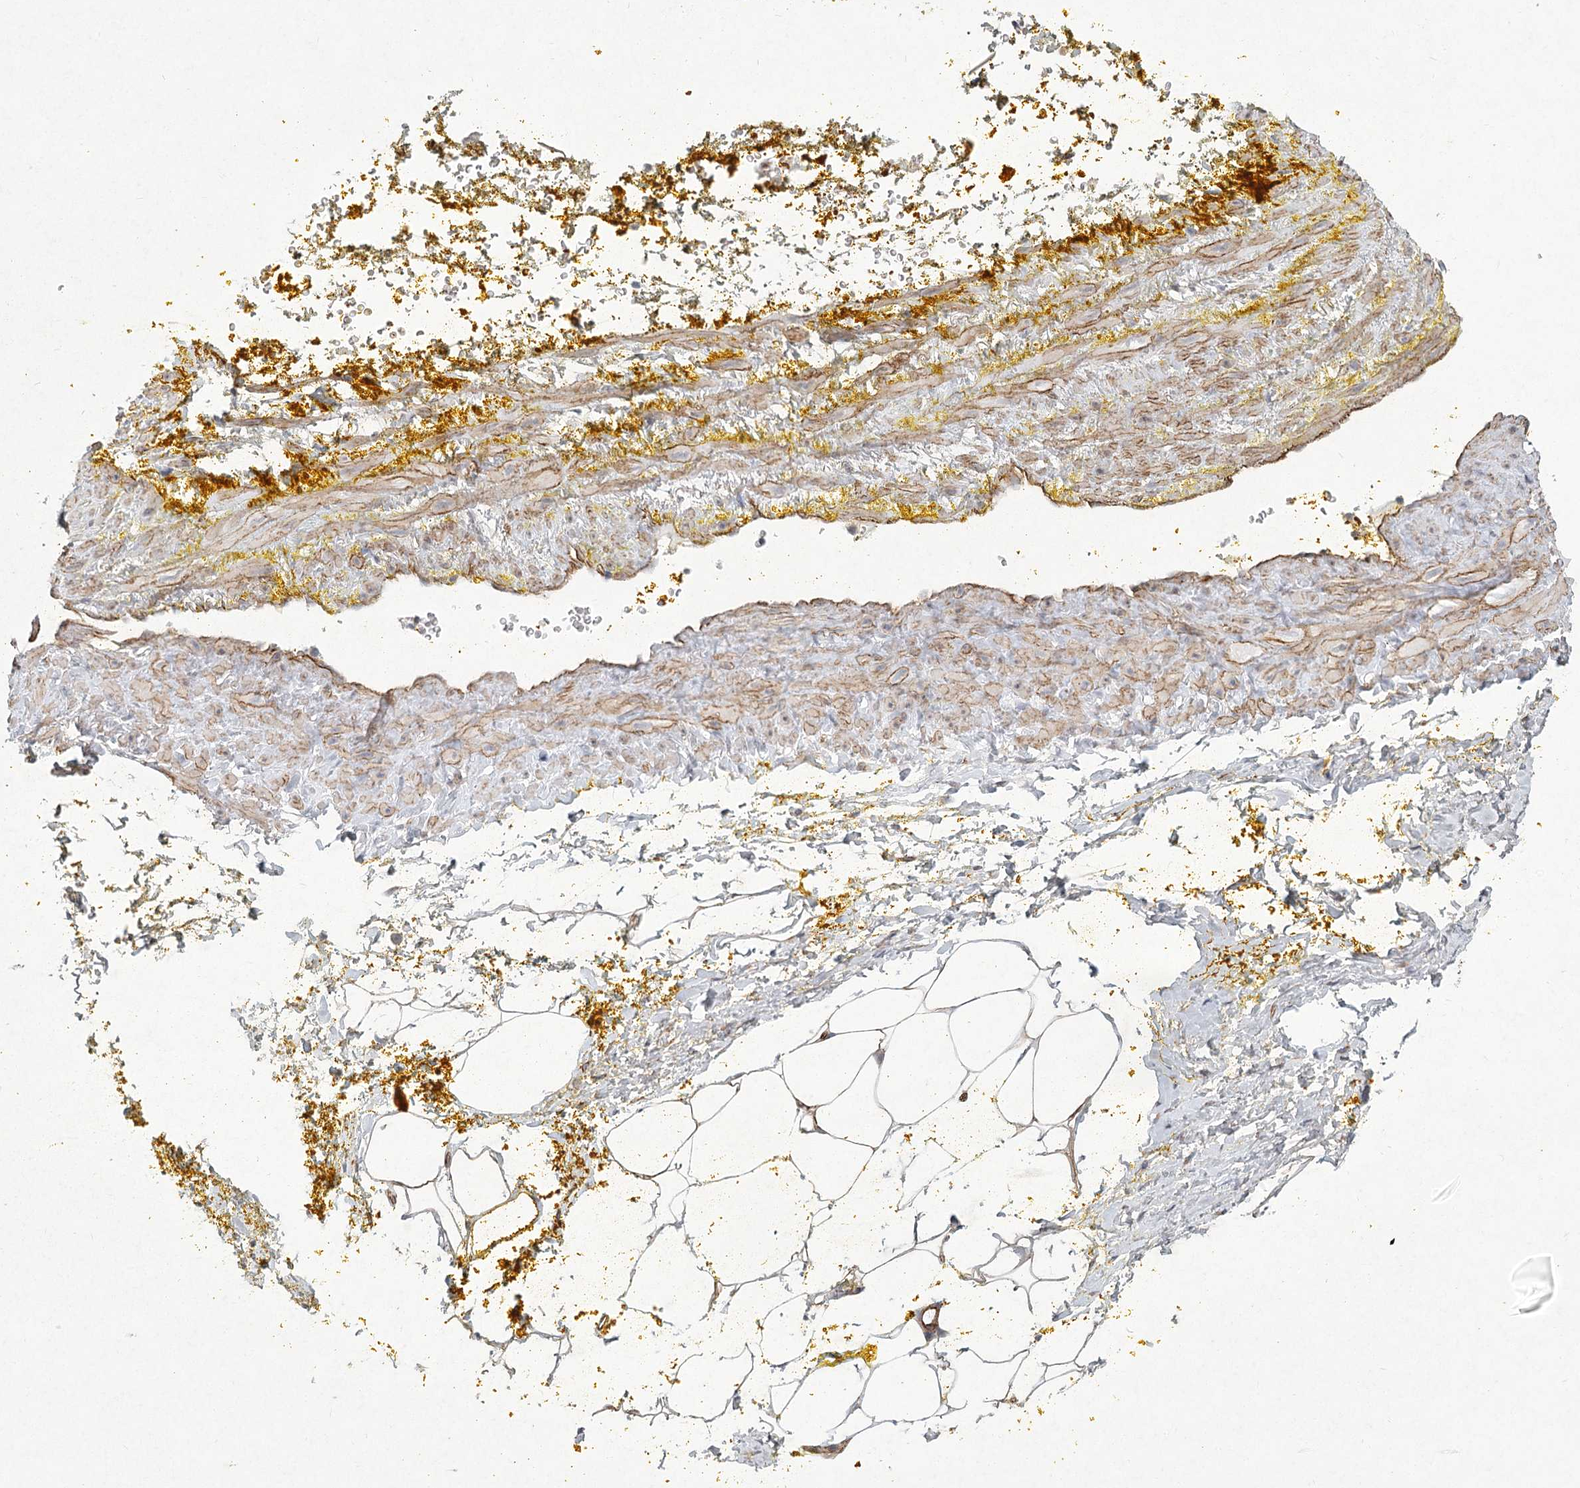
{"staining": {"intensity": "weak", "quantity": "25%-75%", "location": "cytoplasmic/membranous"}, "tissue": "adipose tissue", "cell_type": "Adipocytes", "image_type": "normal", "snomed": [{"axis": "morphology", "description": "Normal tissue, NOS"}, {"axis": "morphology", "description": "Adenocarcinoma, Low grade"}, {"axis": "topography", "description": "Prostate"}, {"axis": "topography", "description": "Peripheral nerve tissue"}], "caption": "Immunohistochemistry (IHC) image of normal adipose tissue stained for a protein (brown), which exhibits low levels of weak cytoplasmic/membranous staining in about 25%-75% of adipocytes.", "gene": "MEPE", "patient": {"sex": "male", "age": 63}}